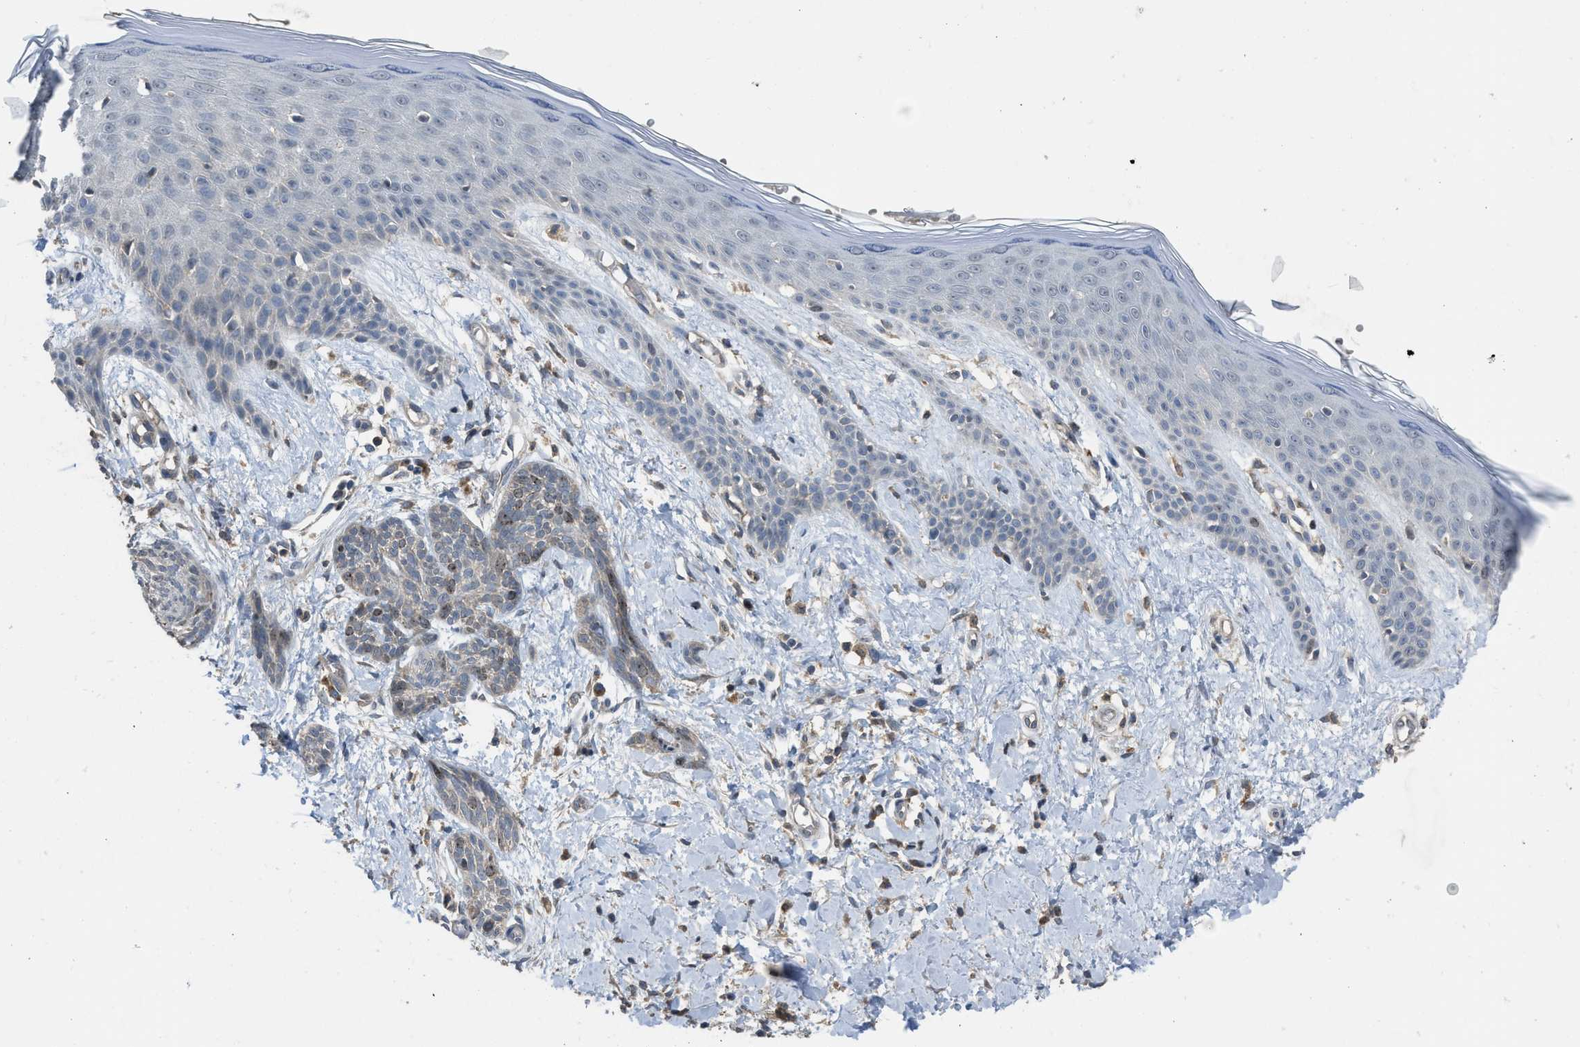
{"staining": {"intensity": "moderate", "quantity": "<25%", "location": "nuclear"}, "tissue": "skin cancer", "cell_type": "Tumor cells", "image_type": "cancer", "snomed": [{"axis": "morphology", "description": "Basal cell carcinoma"}, {"axis": "topography", "description": "Skin"}], "caption": "Moderate nuclear expression is identified in approximately <25% of tumor cells in basal cell carcinoma (skin). The protein of interest is stained brown, and the nuclei are stained in blue (DAB IHC with brightfield microscopy, high magnification).", "gene": "MIS18A", "patient": {"sex": "female", "age": 59}}